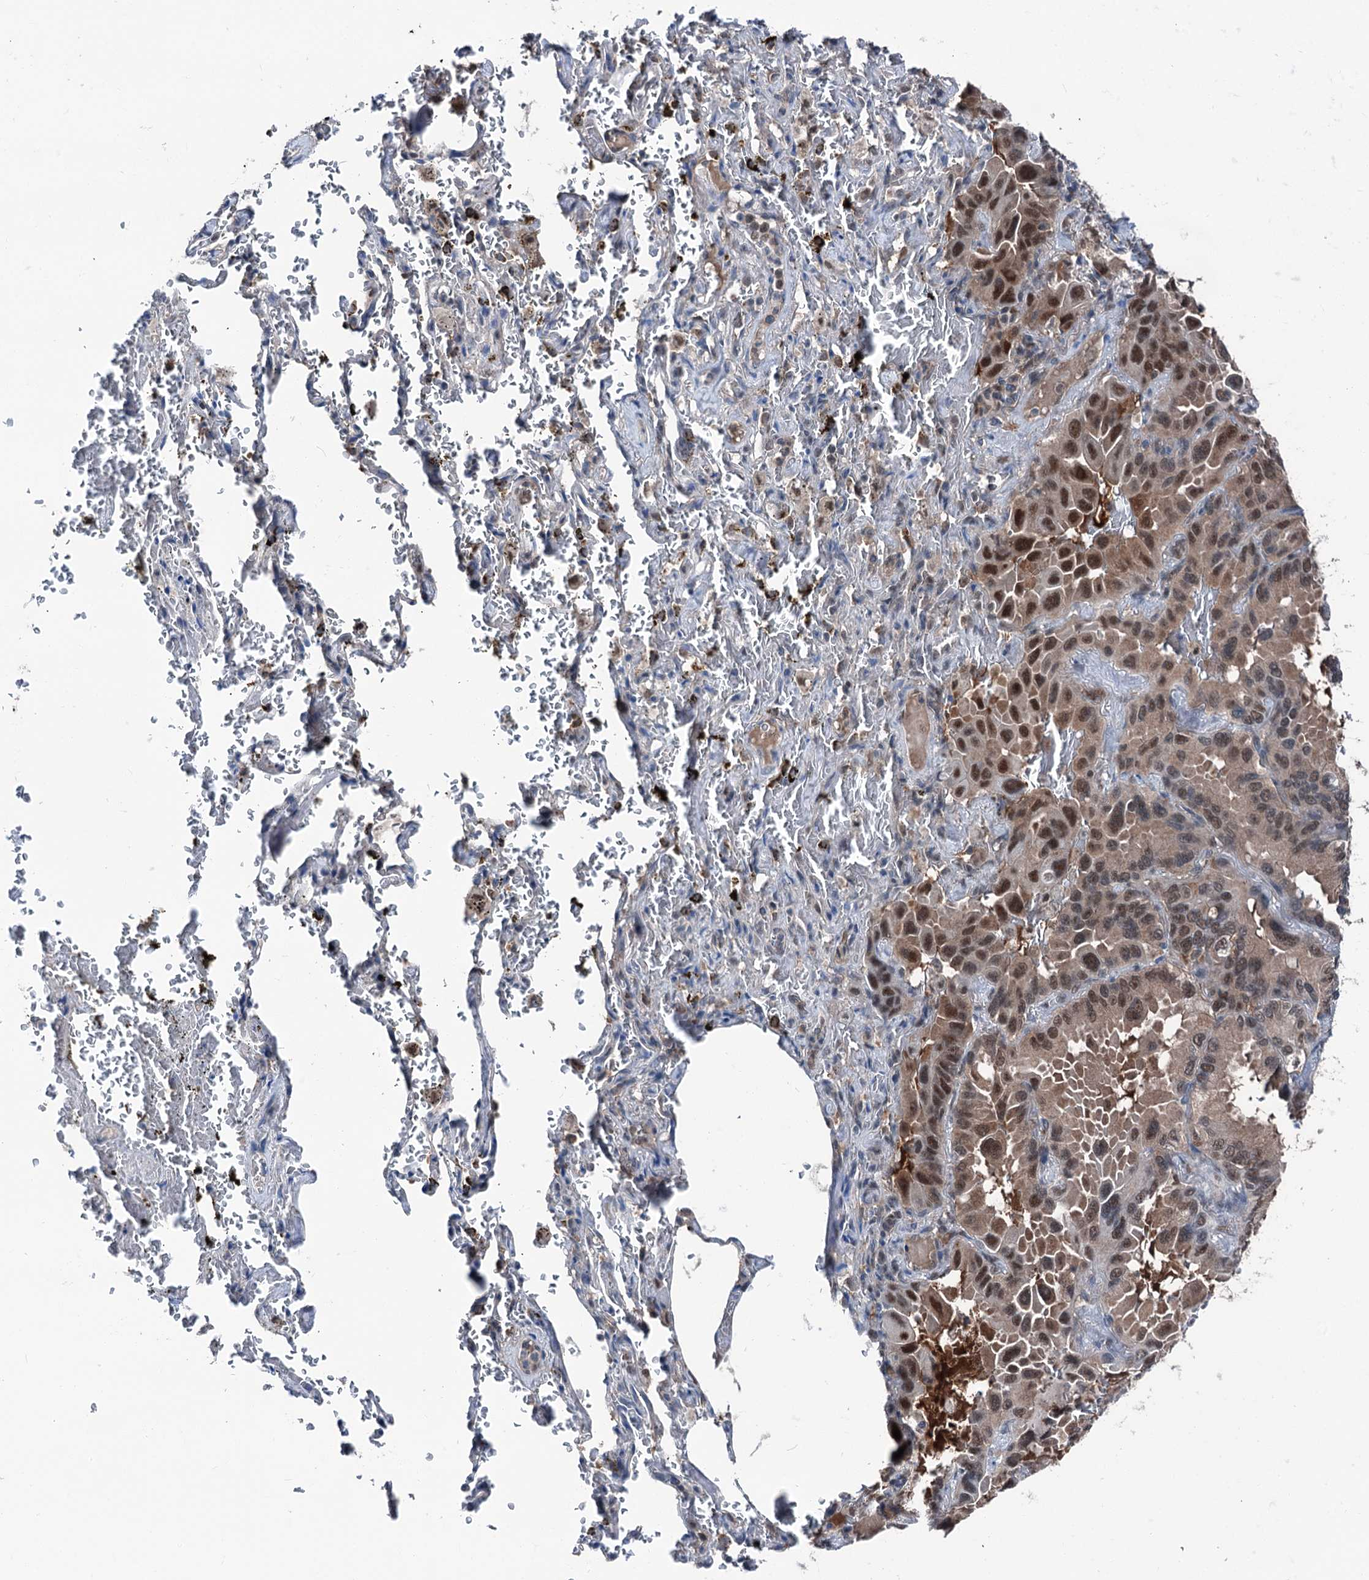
{"staining": {"intensity": "strong", "quantity": "25%-75%", "location": "nuclear"}, "tissue": "lung cancer", "cell_type": "Tumor cells", "image_type": "cancer", "snomed": [{"axis": "morphology", "description": "Adenocarcinoma, NOS"}, {"axis": "topography", "description": "Lung"}], "caption": "This is an image of IHC staining of lung cancer, which shows strong positivity in the nuclear of tumor cells.", "gene": "PSMD13", "patient": {"sex": "male", "age": 64}}